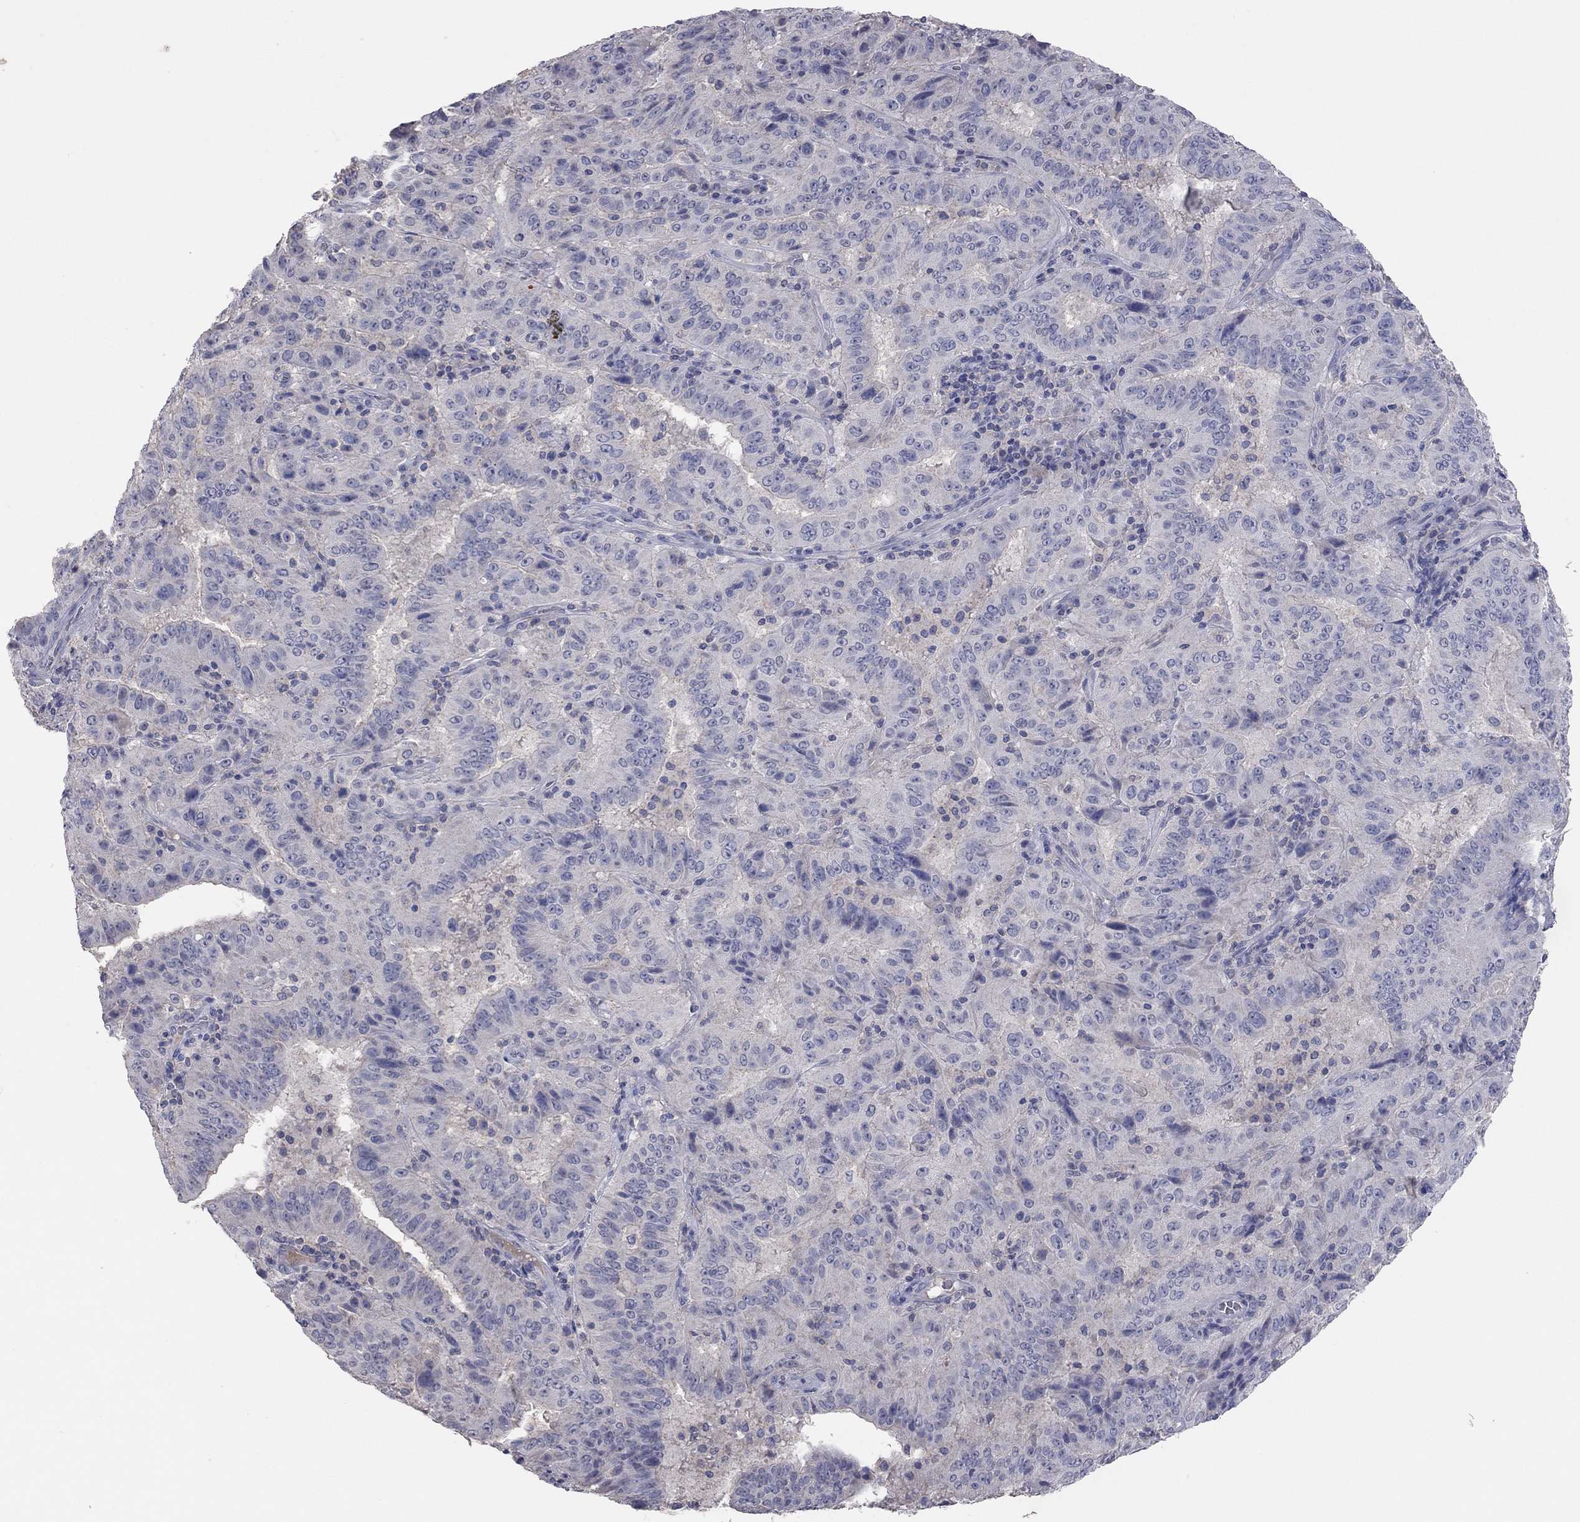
{"staining": {"intensity": "negative", "quantity": "none", "location": "none"}, "tissue": "pancreatic cancer", "cell_type": "Tumor cells", "image_type": "cancer", "snomed": [{"axis": "morphology", "description": "Adenocarcinoma, NOS"}, {"axis": "topography", "description": "Pancreas"}], "caption": "Pancreatic cancer was stained to show a protein in brown. There is no significant staining in tumor cells.", "gene": "MMP13", "patient": {"sex": "male", "age": 63}}